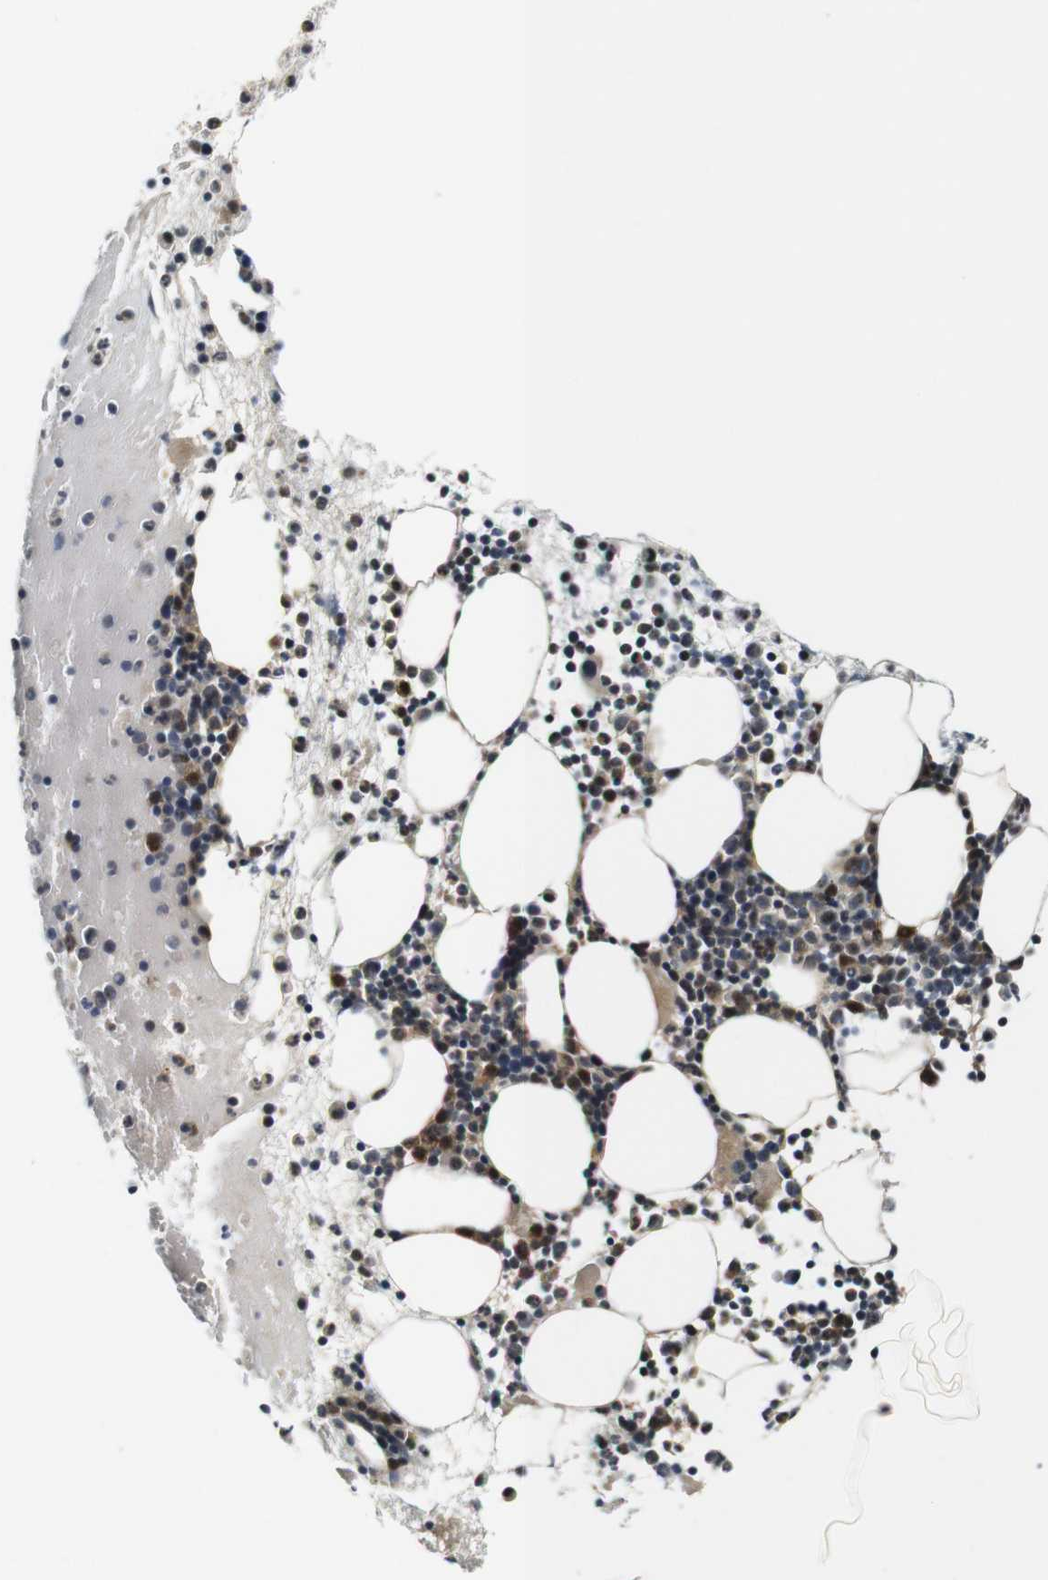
{"staining": {"intensity": "moderate", "quantity": "<25%", "location": "cytoplasmic/membranous,nuclear"}, "tissue": "bone marrow", "cell_type": "Hematopoietic cells", "image_type": "normal", "snomed": [{"axis": "morphology", "description": "Normal tissue, NOS"}, {"axis": "morphology", "description": "Inflammation, NOS"}, {"axis": "topography", "description": "Bone marrow"}], "caption": "This image demonstrates benign bone marrow stained with IHC to label a protein in brown. The cytoplasmic/membranous,nuclear of hematopoietic cells show moderate positivity for the protein. Nuclei are counter-stained blue.", "gene": "LXN", "patient": {"sex": "female", "age": 79}}